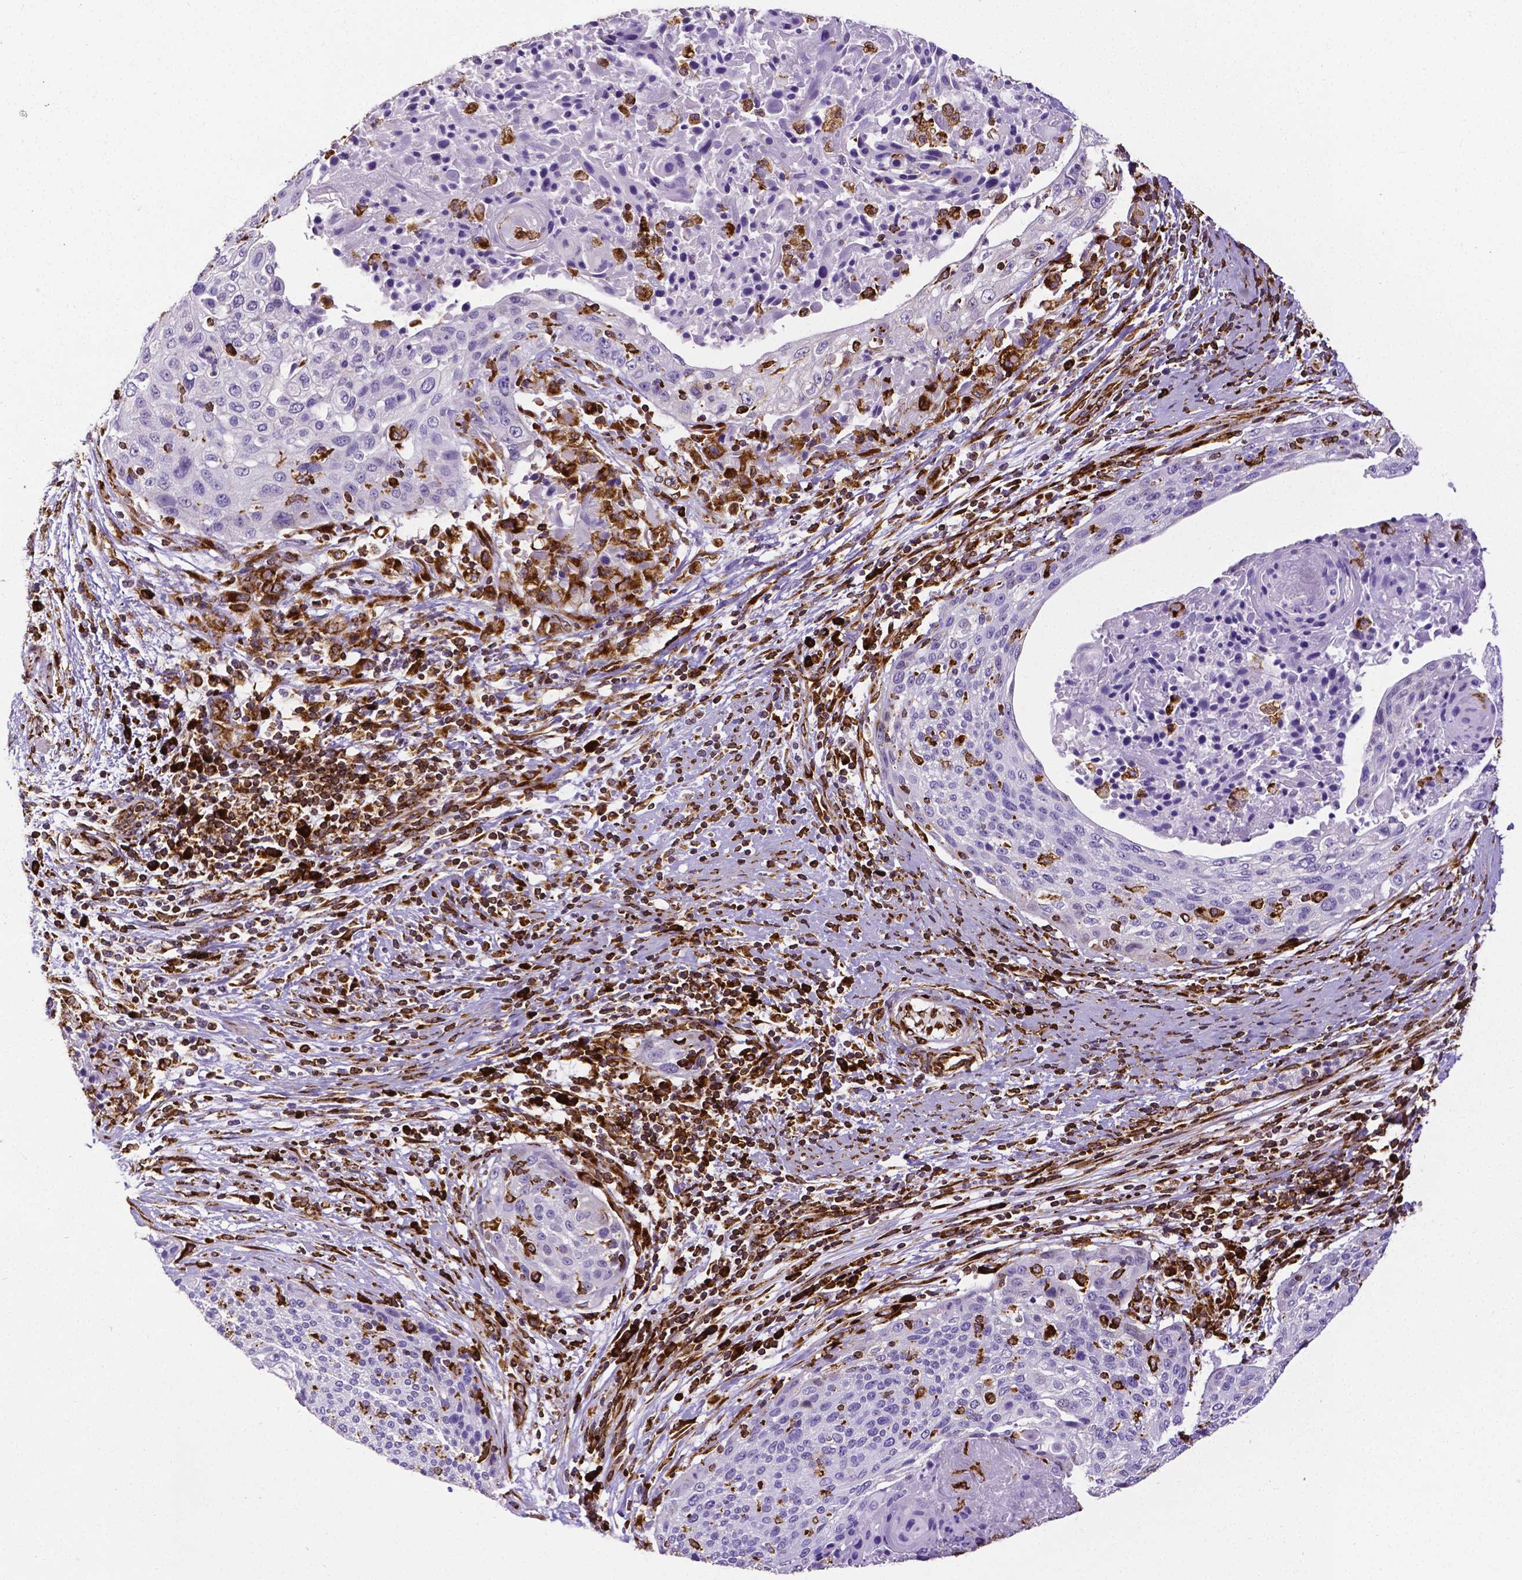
{"staining": {"intensity": "negative", "quantity": "none", "location": "none"}, "tissue": "cervical cancer", "cell_type": "Tumor cells", "image_type": "cancer", "snomed": [{"axis": "morphology", "description": "Squamous cell carcinoma, NOS"}, {"axis": "topography", "description": "Cervix"}], "caption": "This is an IHC micrograph of cervical cancer. There is no positivity in tumor cells.", "gene": "MTDH", "patient": {"sex": "female", "age": 31}}